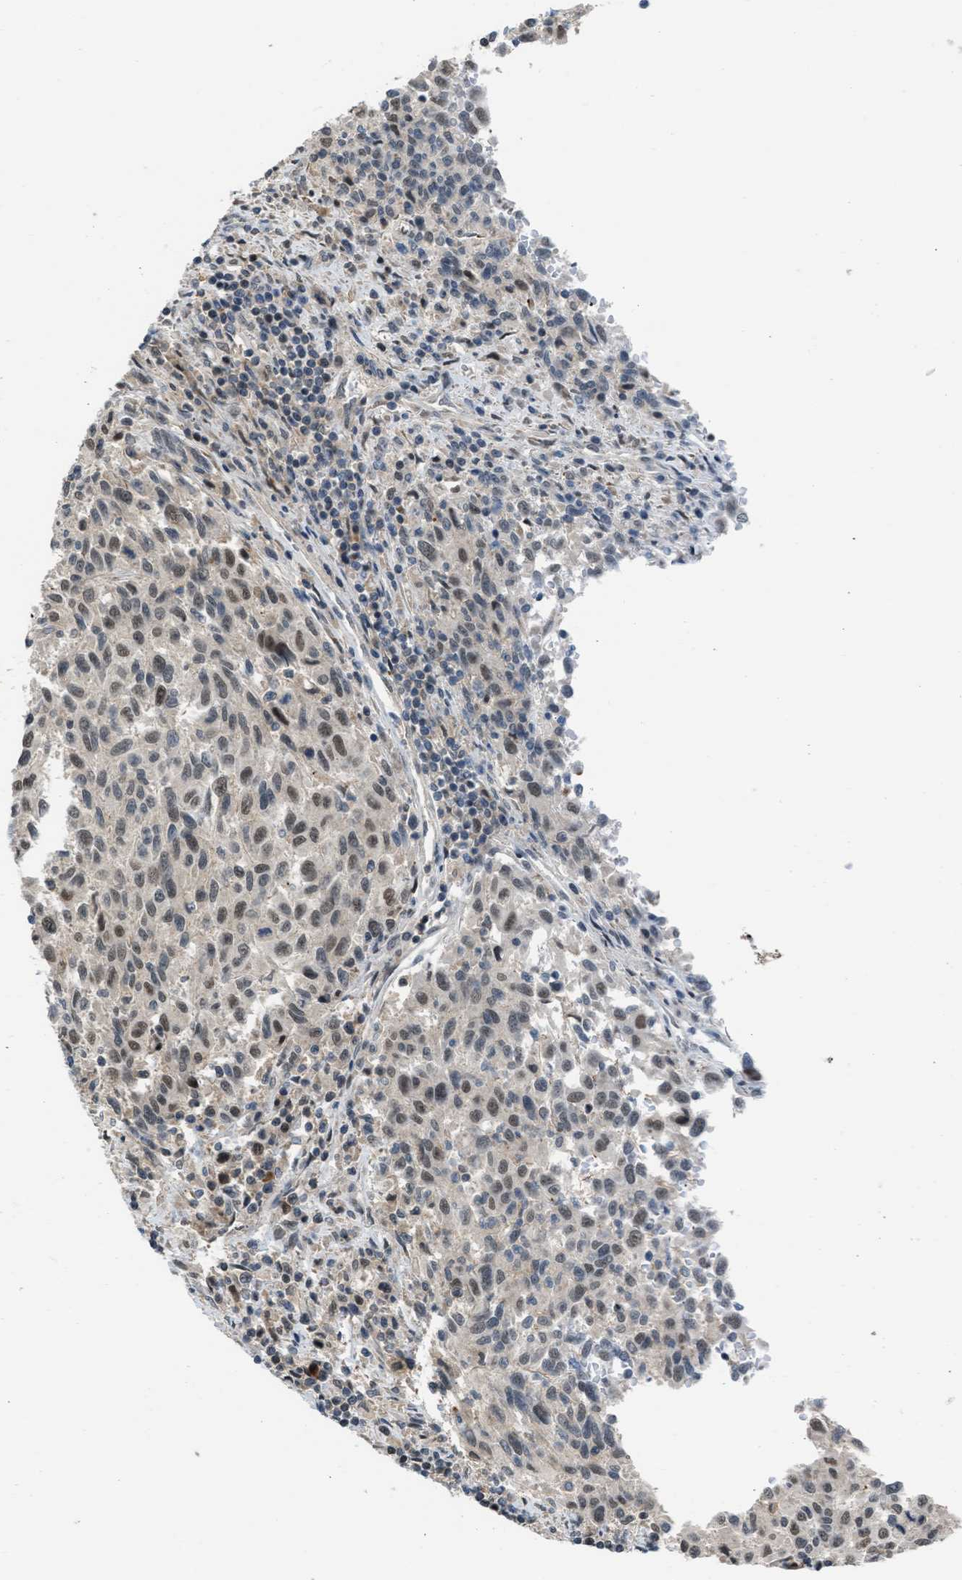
{"staining": {"intensity": "weak", "quantity": ">75%", "location": "nuclear"}, "tissue": "melanoma", "cell_type": "Tumor cells", "image_type": "cancer", "snomed": [{"axis": "morphology", "description": "Malignant melanoma, Metastatic site"}, {"axis": "topography", "description": "Lymph node"}], "caption": "Immunohistochemical staining of melanoma exhibits low levels of weak nuclear protein expression in approximately >75% of tumor cells. Using DAB (3,3'-diaminobenzidine) (brown) and hematoxylin (blue) stains, captured at high magnification using brightfield microscopy.", "gene": "TTBK2", "patient": {"sex": "male", "age": 61}}